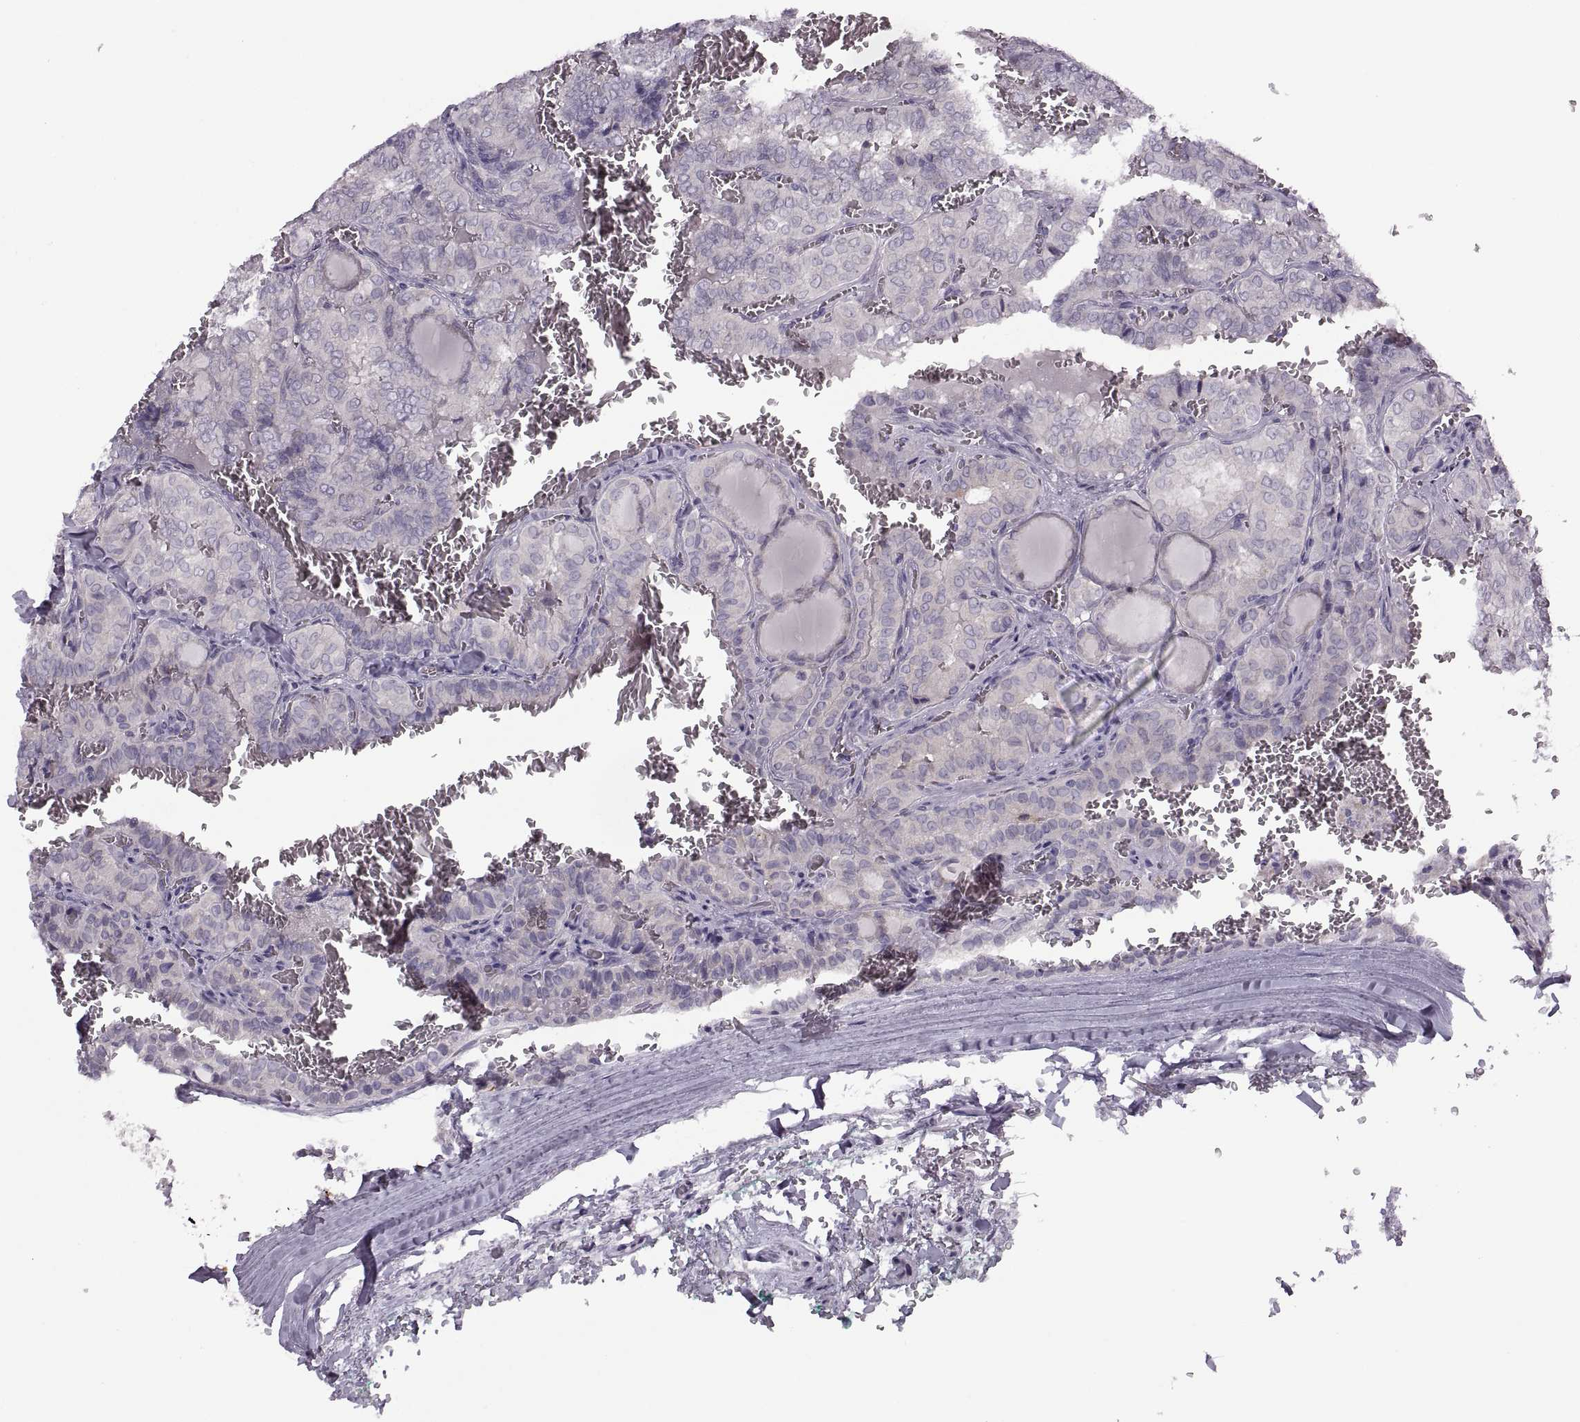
{"staining": {"intensity": "negative", "quantity": "none", "location": "none"}, "tissue": "thyroid cancer", "cell_type": "Tumor cells", "image_type": "cancer", "snomed": [{"axis": "morphology", "description": "Papillary adenocarcinoma, NOS"}, {"axis": "topography", "description": "Thyroid gland"}], "caption": "Immunohistochemical staining of human thyroid papillary adenocarcinoma reveals no significant expression in tumor cells.", "gene": "H2AP", "patient": {"sex": "female", "age": 41}}